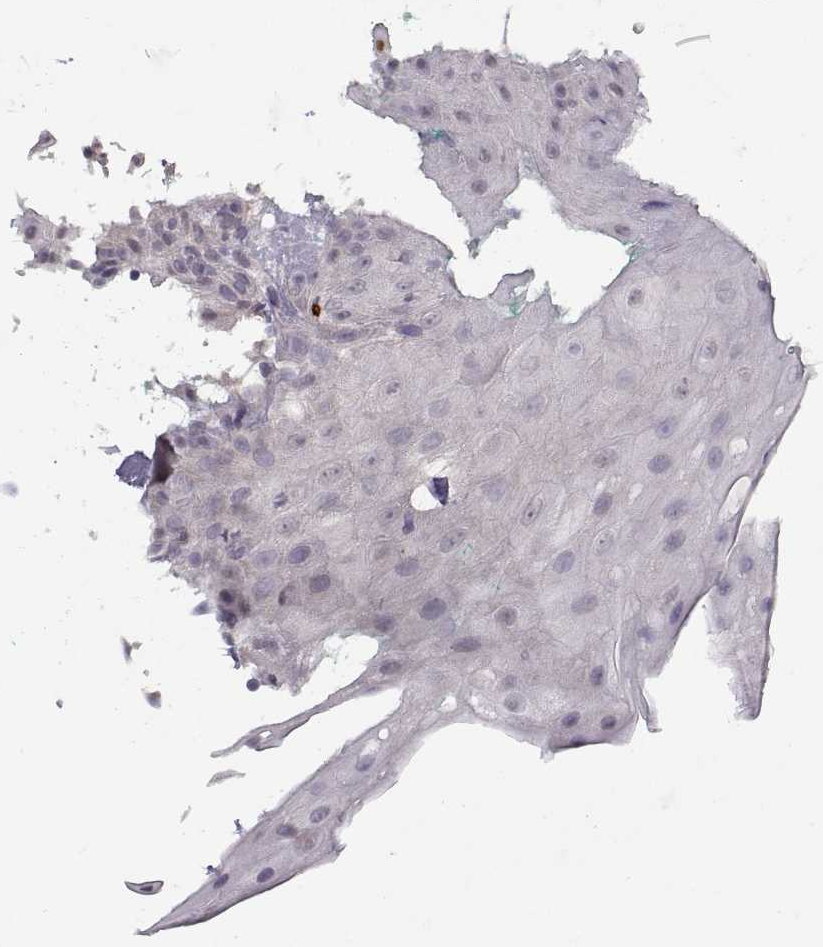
{"staining": {"intensity": "negative", "quantity": "none", "location": "none"}, "tissue": "head and neck cancer", "cell_type": "Tumor cells", "image_type": "cancer", "snomed": [{"axis": "morphology", "description": "Normal tissue, NOS"}, {"axis": "morphology", "description": "Squamous cell carcinoma, NOS"}, {"axis": "topography", "description": "Oral tissue"}, {"axis": "topography", "description": "Salivary gland"}, {"axis": "topography", "description": "Head-Neck"}], "caption": "Tumor cells show no significant staining in head and neck squamous cell carcinoma.", "gene": "NMNAT2", "patient": {"sex": "female", "age": 62}}